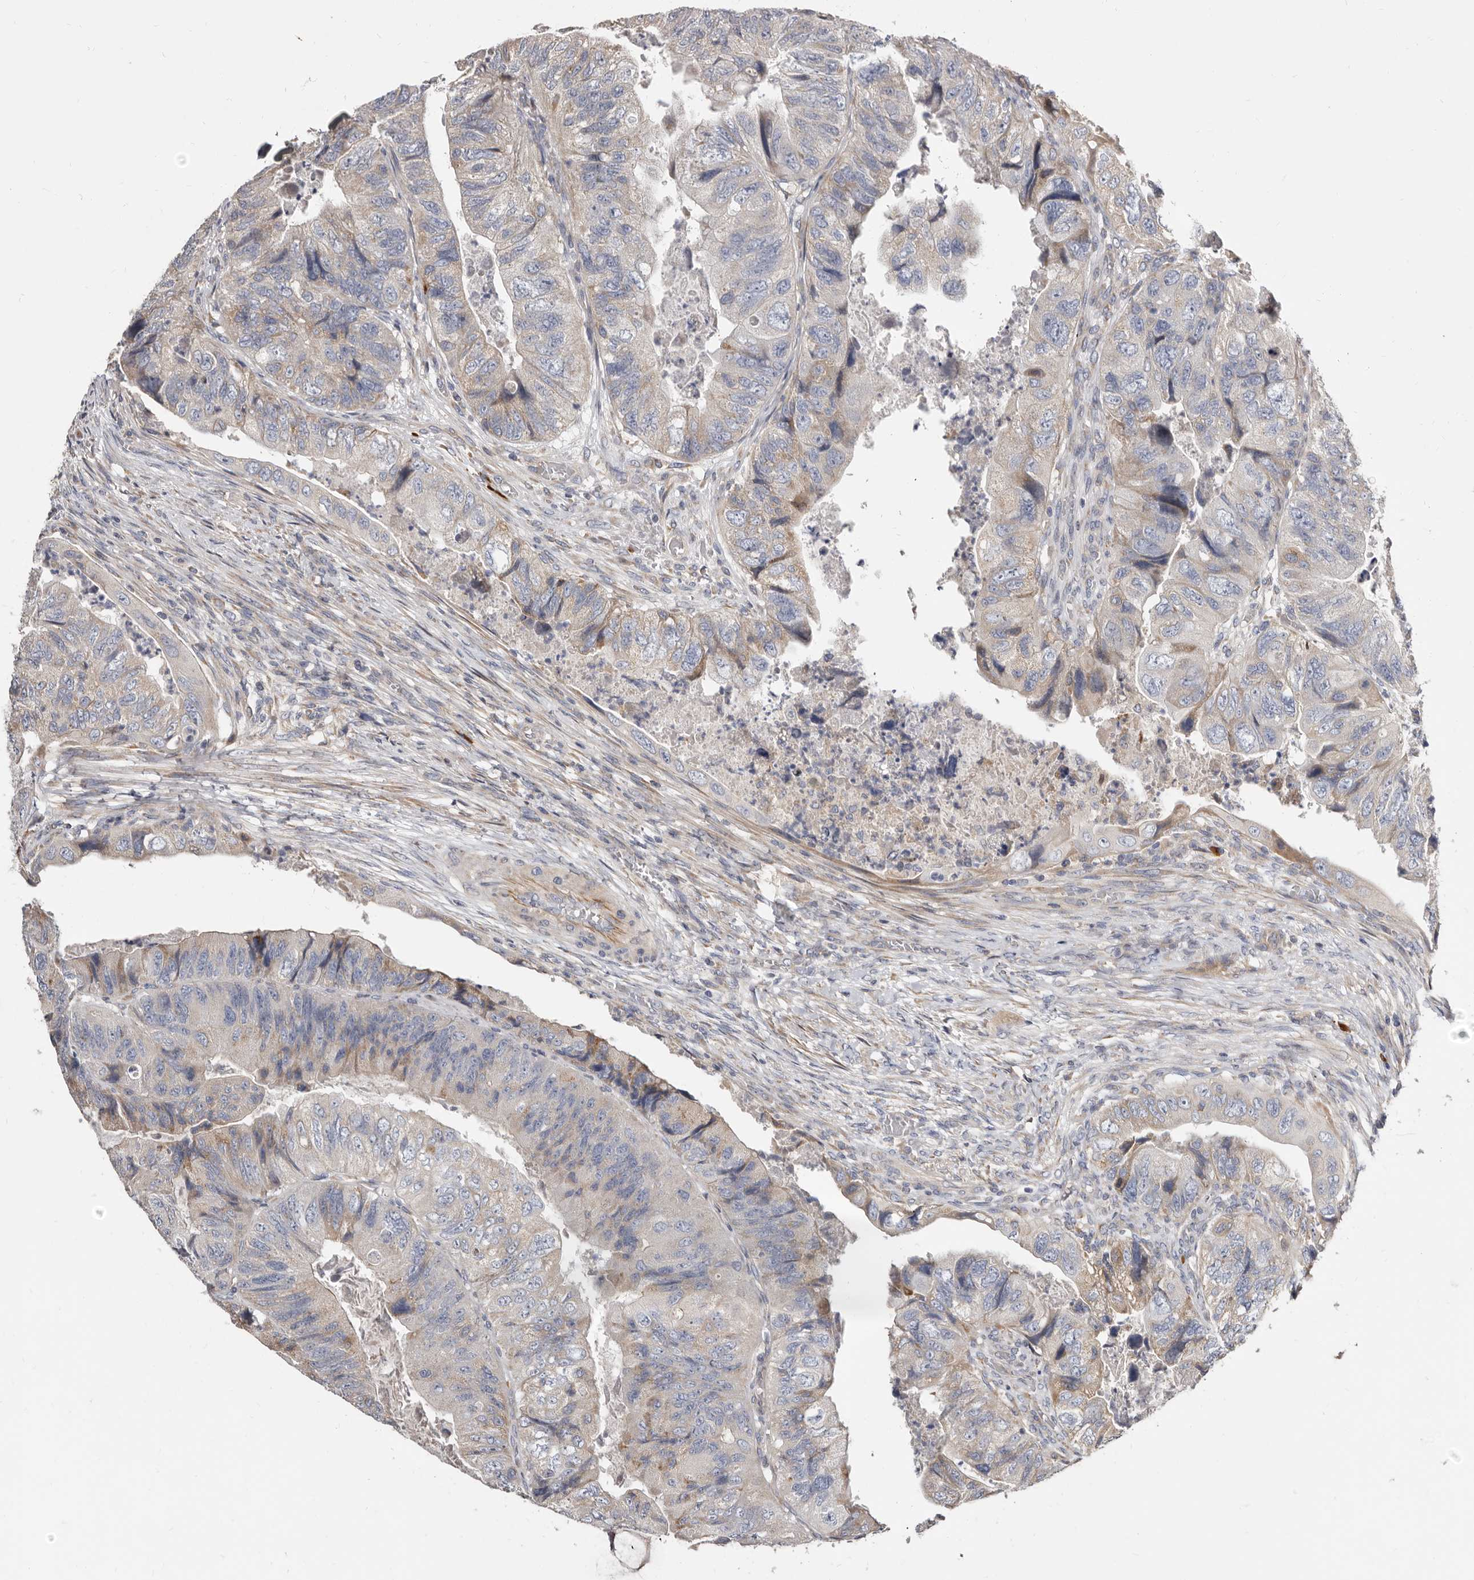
{"staining": {"intensity": "weak", "quantity": "25%-75%", "location": "cytoplasmic/membranous"}, "tissue": "colorectal cancer", "cell_type": "Tumor cells", "image_type": "cancer", "snomed": [{"axis": "morphology", "description": "Adenocarcinoma, NOS"}, {"axis": "topography", "description": "Rectum"}], "caption": "Immunohistochemistry (IHC) of colorectal adenocarcinoma displays low levels of weak cytoplasmic/membranous positivity in about 25%-75% of tumor cells.", "gene": "ASIC5", "patient": {"sex": "male", "age": 63}}